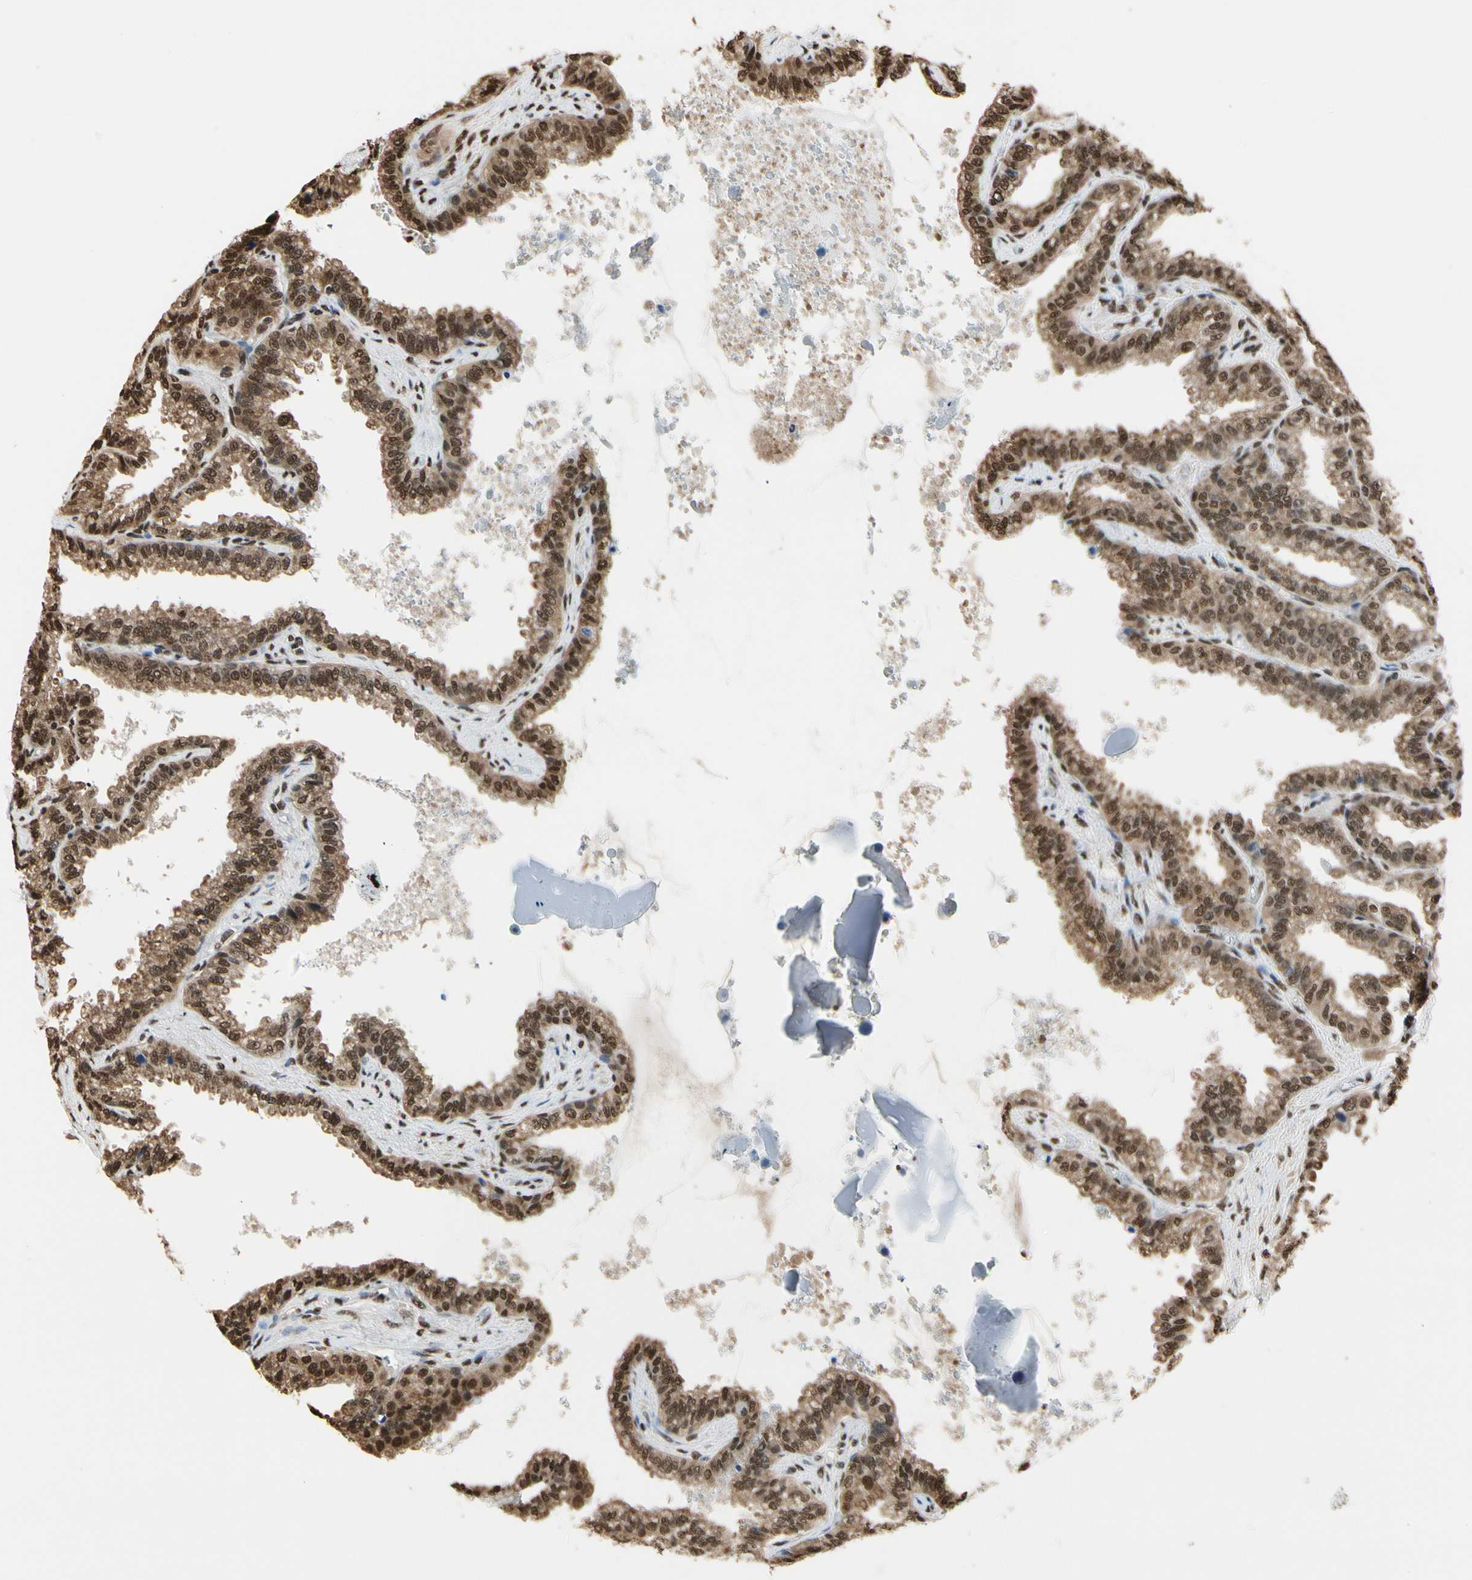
{"staining": {"intensity": "strong", "quantity": ">75%", "location": "cytoplasmic/membranous,nuclear"}, "tissue": "seminal vesicle", "cell_type": "Glandular cells", "image_type": "normal", "snomed": [{"axis": "morphology", "description": "Normal tissue, NOS"}, {"axis": "topography", "description": "Seminal veicle"}], "caption": "High-power microscopy captured an immunohistochemistry photomicrograph of unremarkable seminal vesicle, revealing strong cytoplasmic/membranous,nuclear positivity in about >75% of glandular cells.", "gene": "HNRNPK", "patient": {"sex": "male", "age": 46}}